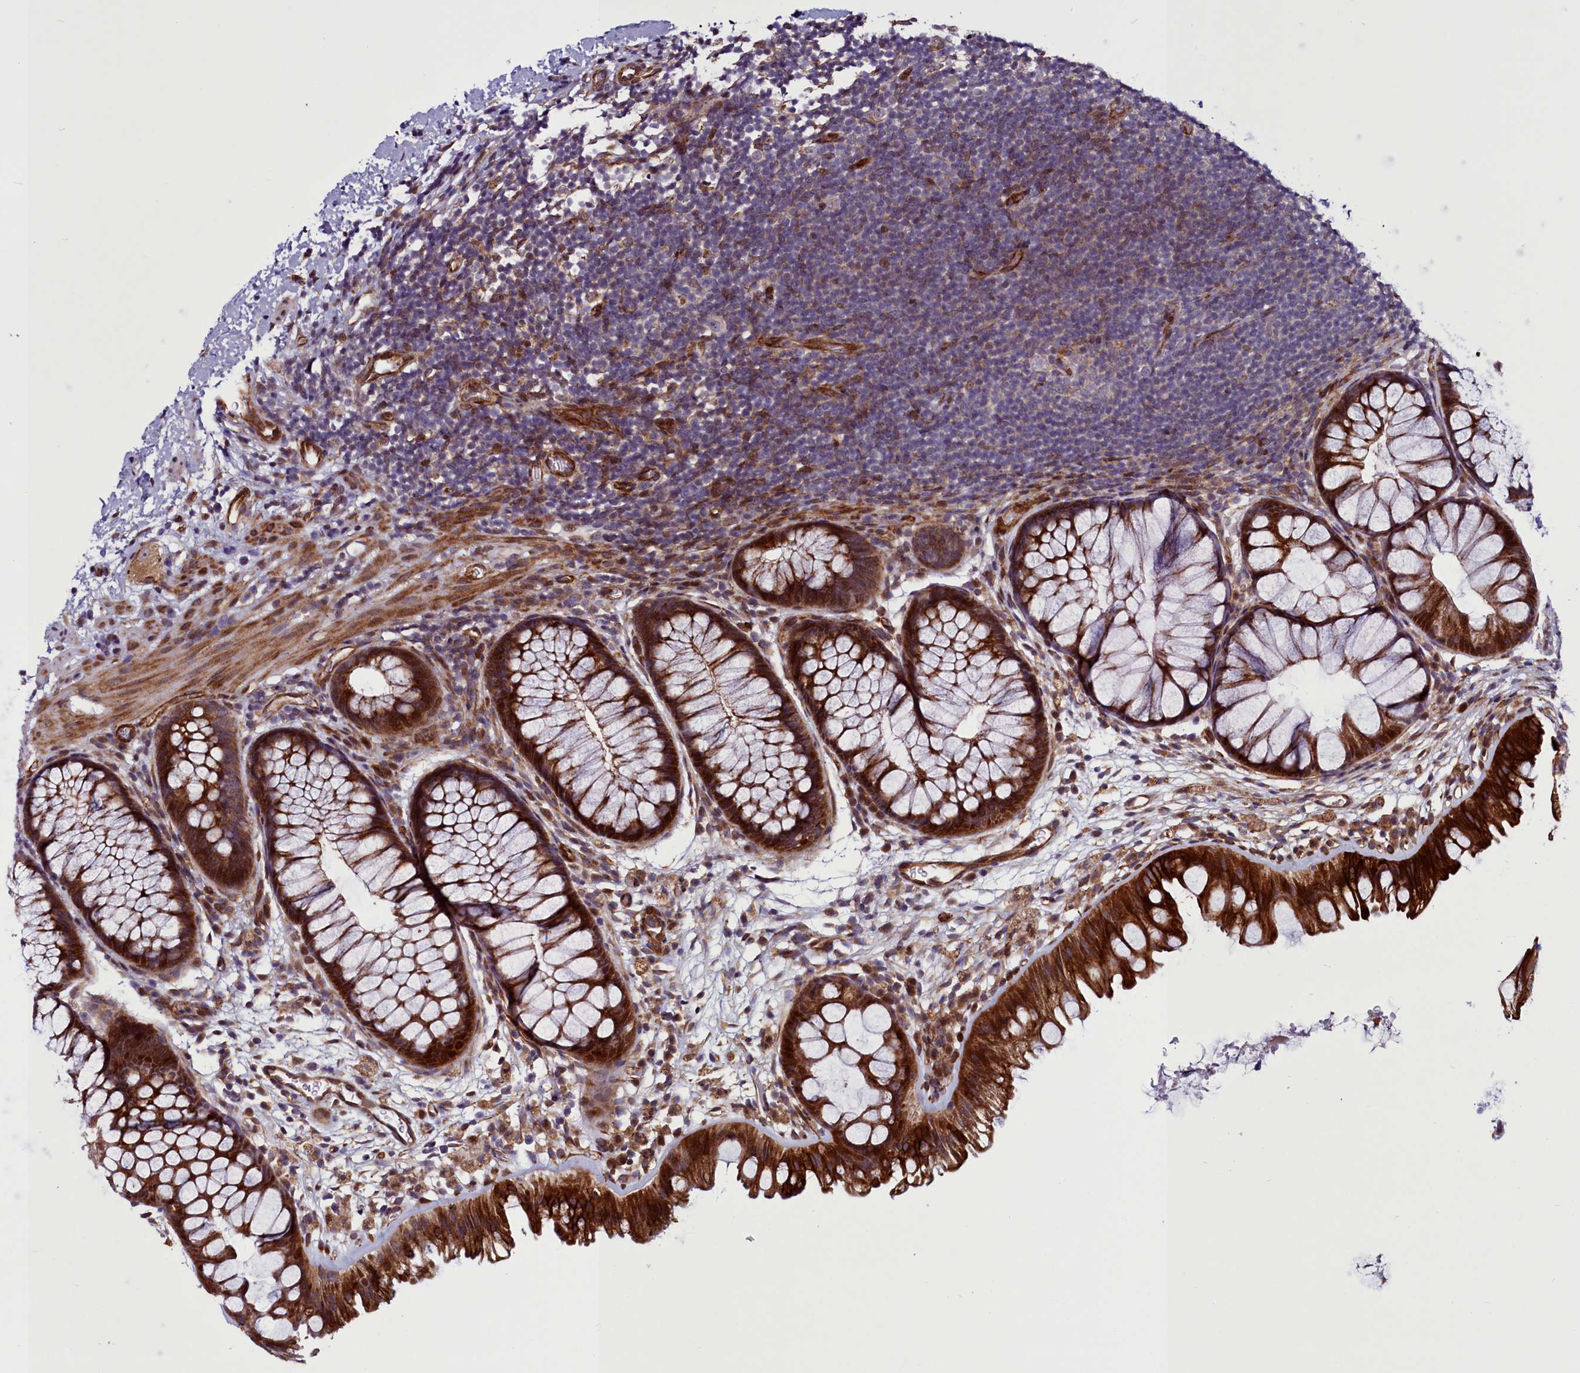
{"staining": {"intensity": "strong", "quantity": ">75%", "location": "cytoplasmic/membranous"}, "tissue": "colon", "cell_type": "Endothelial cells", "image_type": "normal", "snomed": [{"axis": "morphology", "description": "Normal tissue, NOS"}, {"axis": "topography", "description": "Colon"}], "caption": "Unremarkable colon was stained to show a protein in brown. There is high levels of strong cytoplasmic/membranous staining in approximately >75% of endothelial cells.", "gene": "MCRIP1", "patient": {"sex": "female", "age": 62}}